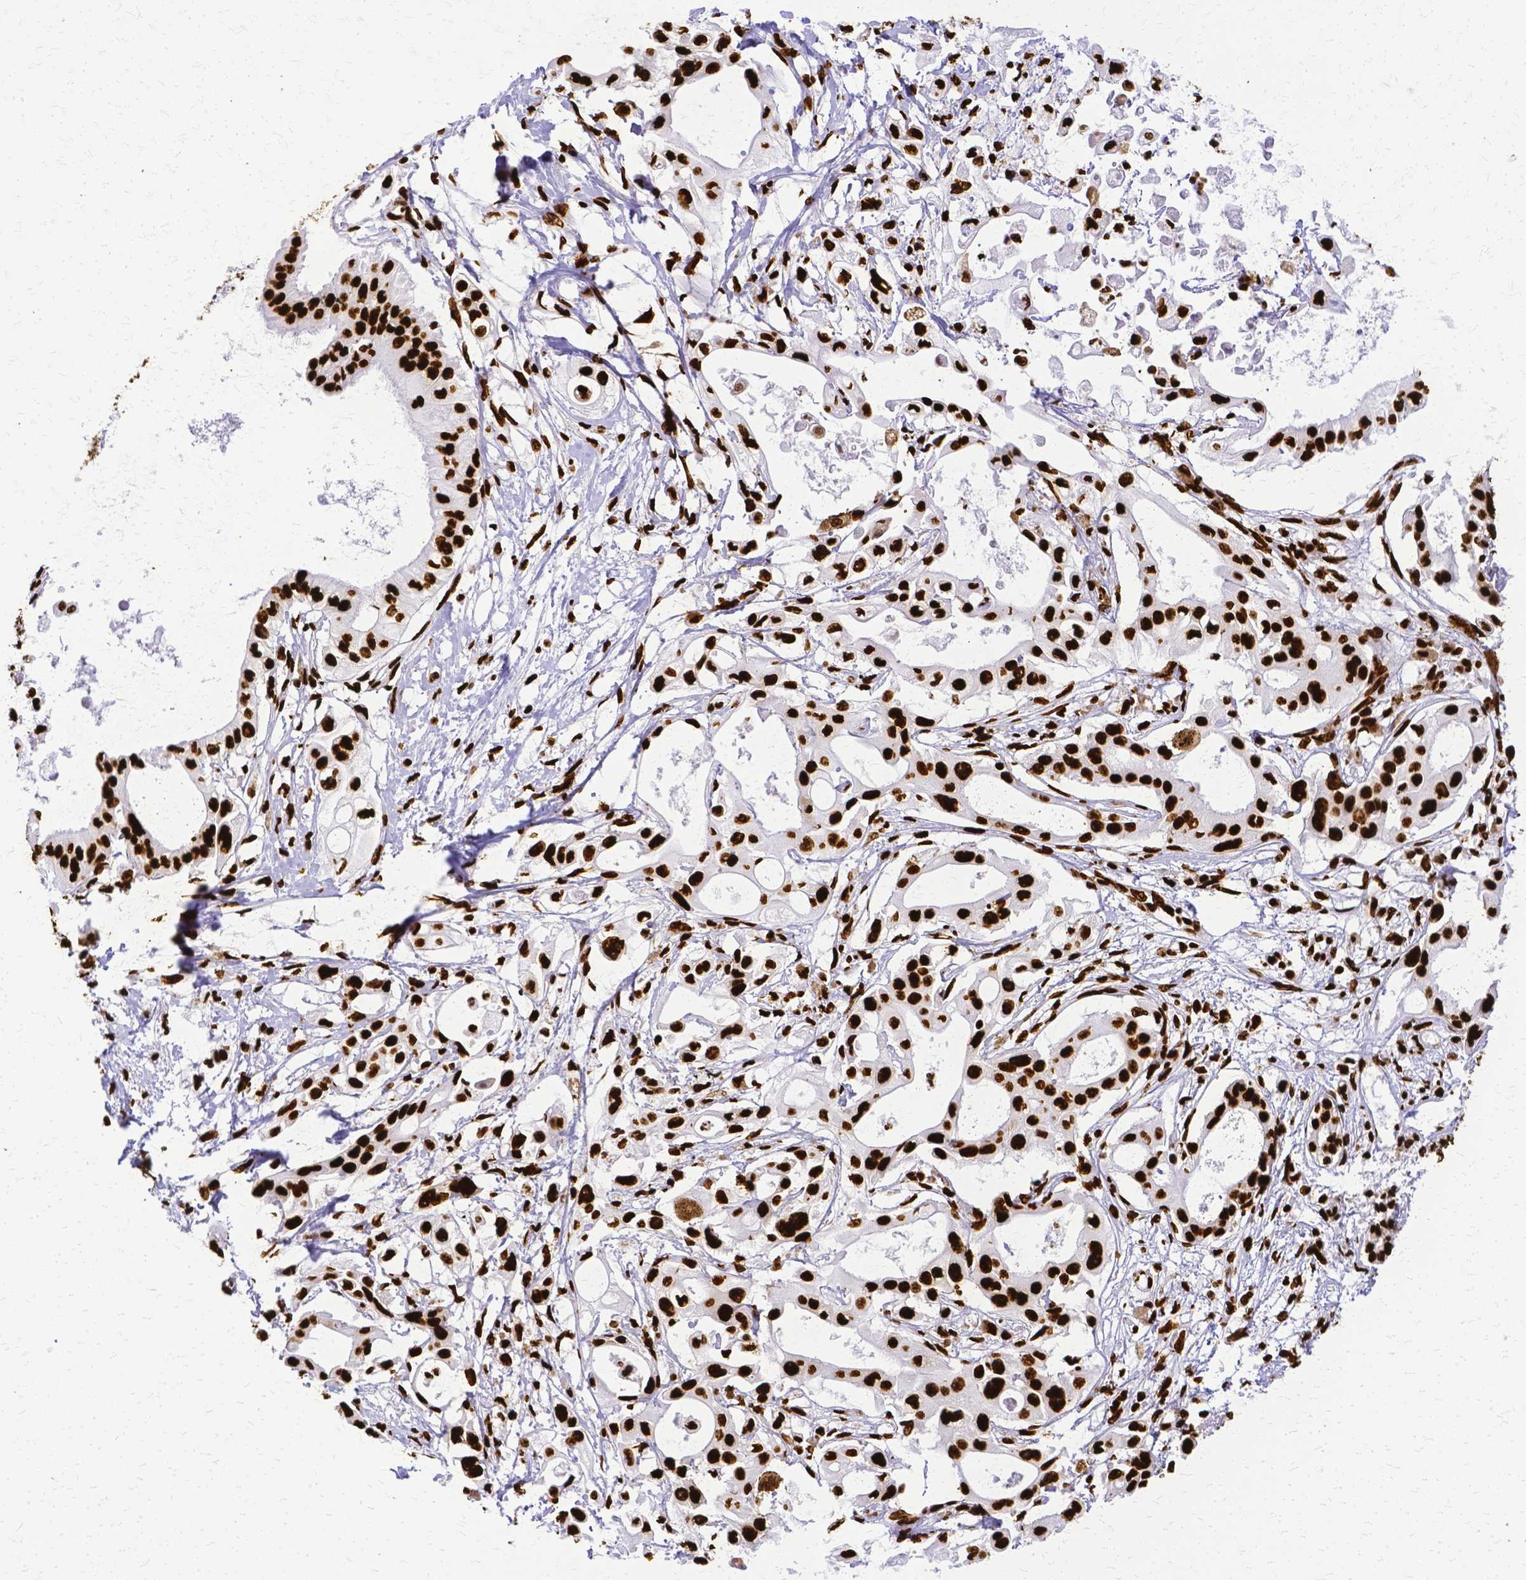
{"staining": {"intensity": "strong", "quantity": ">75%", "location": "nuclear"}, "tissue": "pancreatic cancer", "cell_type": "Tumor cells", "image_type": "cancer", "snomed": [{"axis": "morphology", "description": "Adenocarcinoma, NOS"}, {"axis": "topography", "description": "Pancreas"}], "caption": "Pancreatic adenocarcinoma was stained to show a protein in brown. There is high levels of strong nuclear positivity in approximately >75% of tumor cells.", "gene": "SFPQ", "patient": {"sex": "female", "age": 68}}